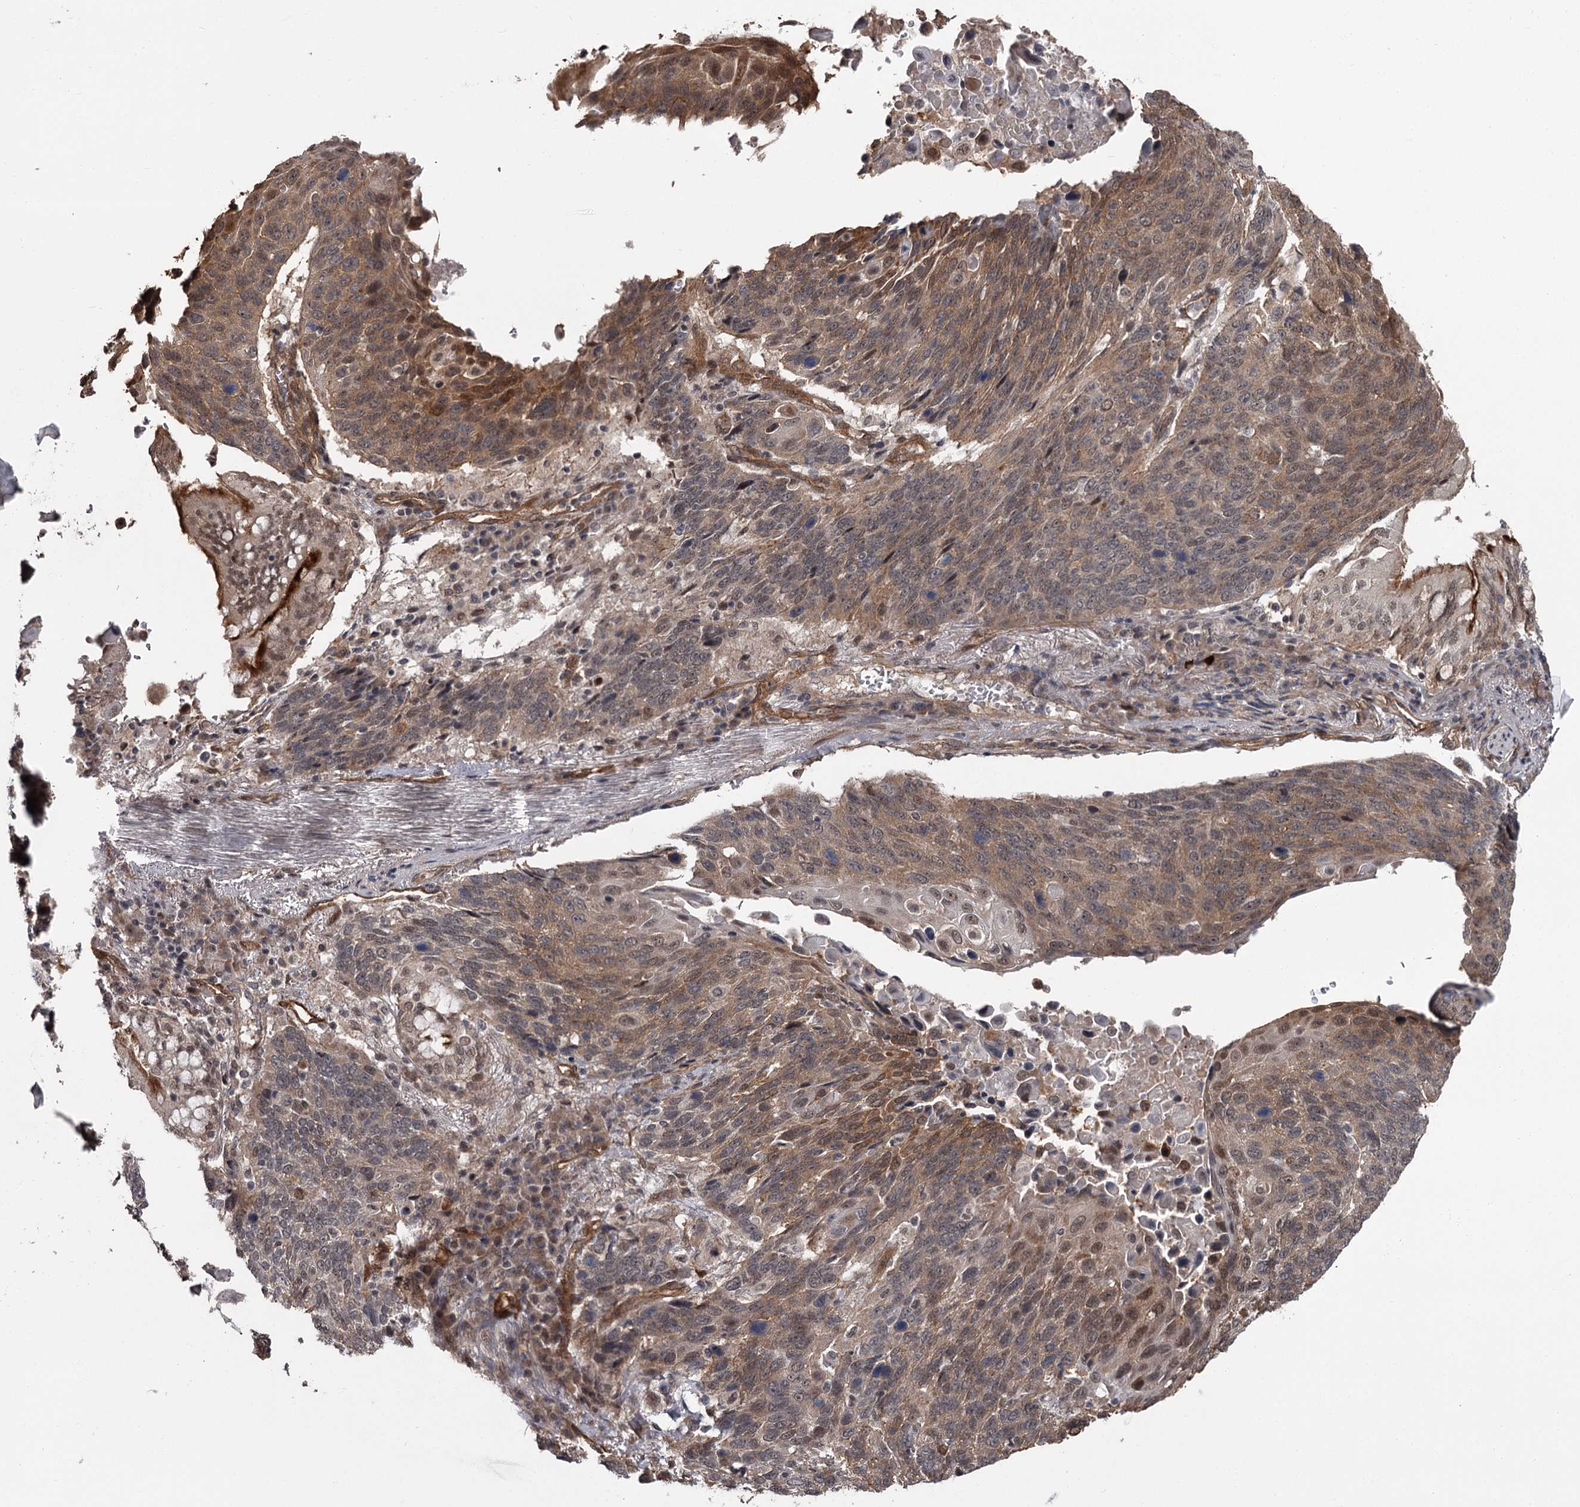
{"staining": {"intensity": "moderate", "quantity": ">75%", "location": "cytoplasmic/membranous,nuclear"}, "tissue": "lung cancer", "cell_type": "Tumor cells", "image_type": "cancer", "snomed": [{"axis": "morphology", "description": "Squamous cell carcinoma, NOS"}, {"axis": "topography", "description": "Lung"}], "caption": "DAB (3,3'-diaminobenzidine) immunohistochemical staining of squamous cell carcinoma (lung) exhibits moderate cytoplasmic/membranous and nuclear protein expression in about >75% of tumor cells.", "gene": "CDC42EP2", "patient": {"sex": "male", "age": 66}}